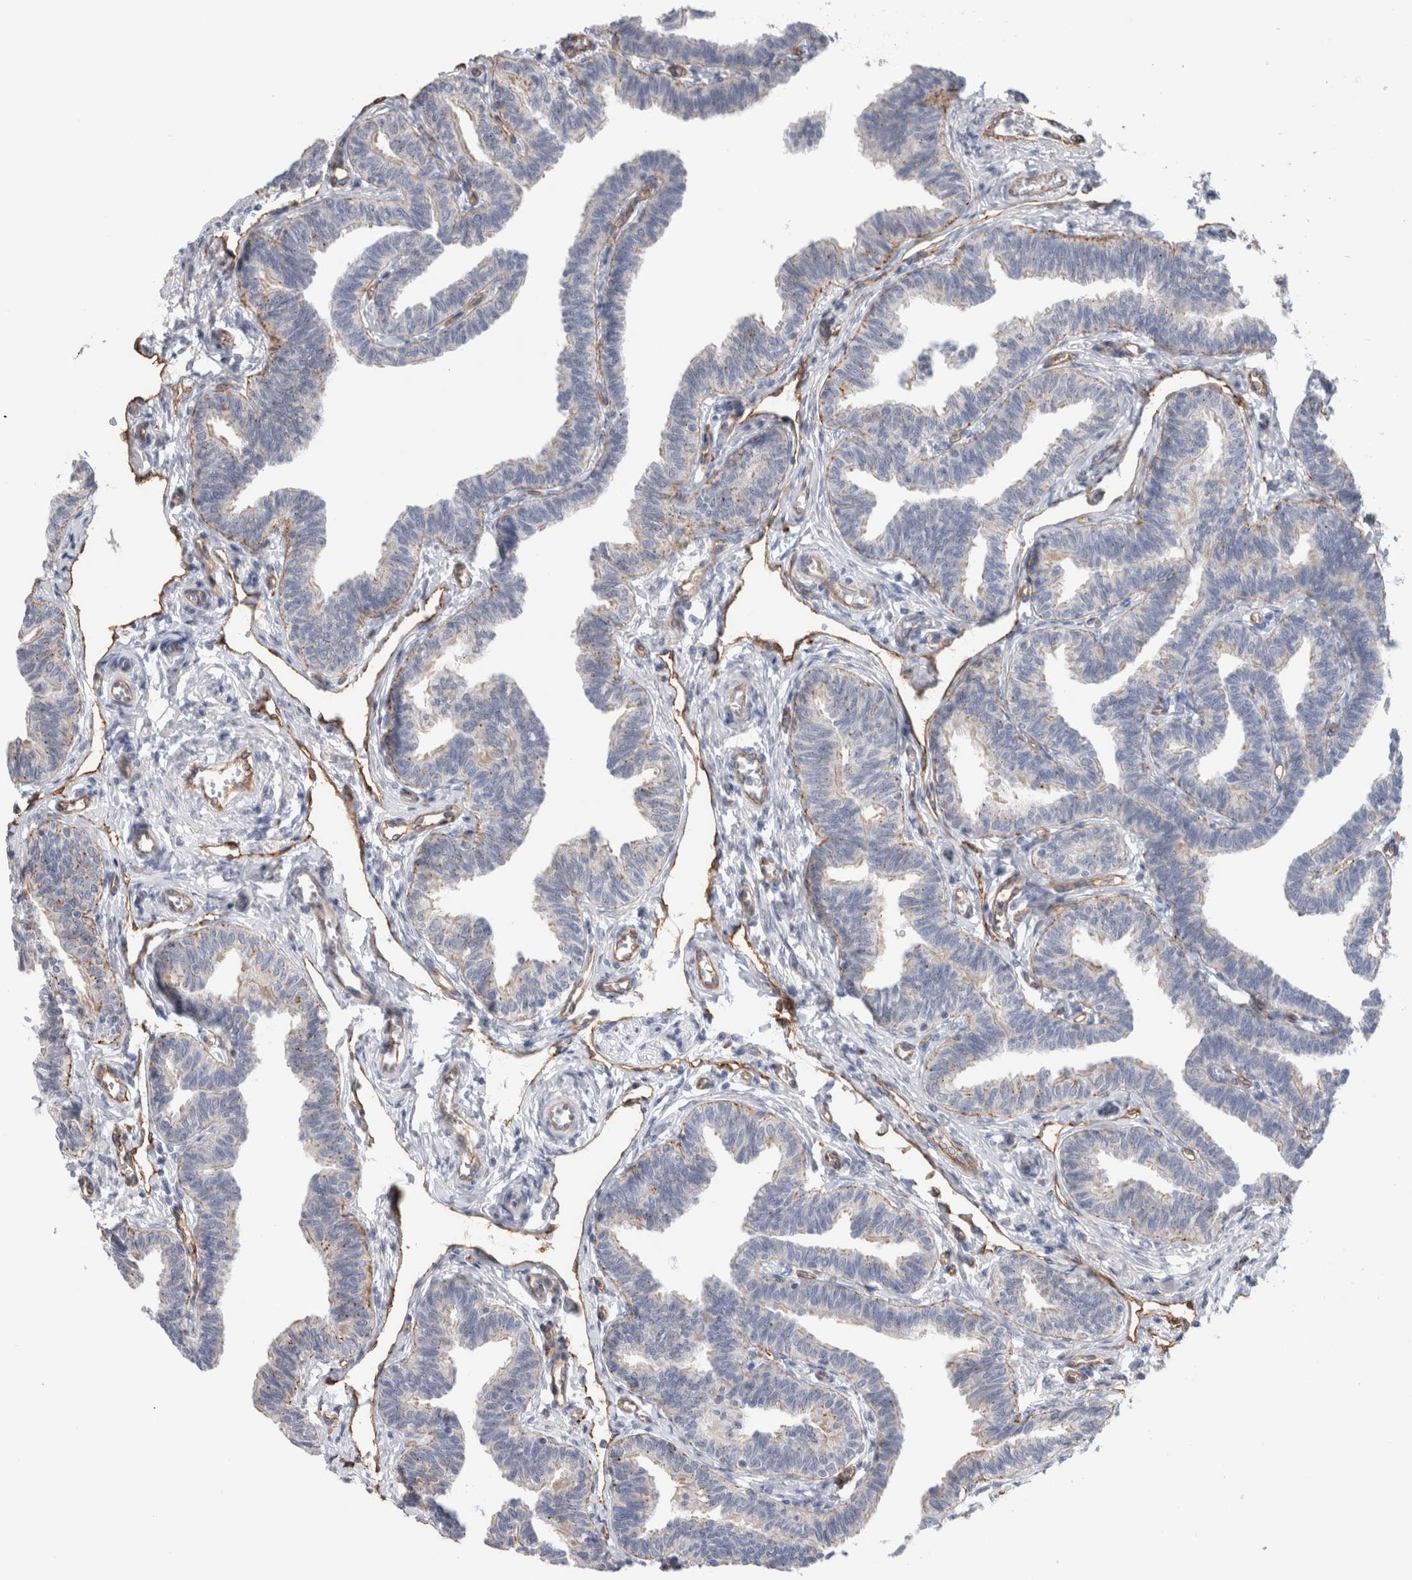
{"staining": {"intensity": "moderate", "quantity": "25%-75%", "location": "cytoplasmic/membranous"}, "tissue": "fallopian tube", "cell_type": "Glandular cells", "image_type": "normal", "snomed": [{"axis": "morphology", "description": "Normal tissue, NOS"}, {"axis": "topography", "description": "Fallopian tube"}, {"axis": "topography", "description": "Ovary"}], "caption": "A histopathology image showing moderate cytoplasmic/membranous staining in about 25%-75% of glandular cells in normal fallopian tube, as visualized by brown immunohistochemical staining.", "gene": "ANKMY1", "patient": {"sex": "female", "age": 23}}